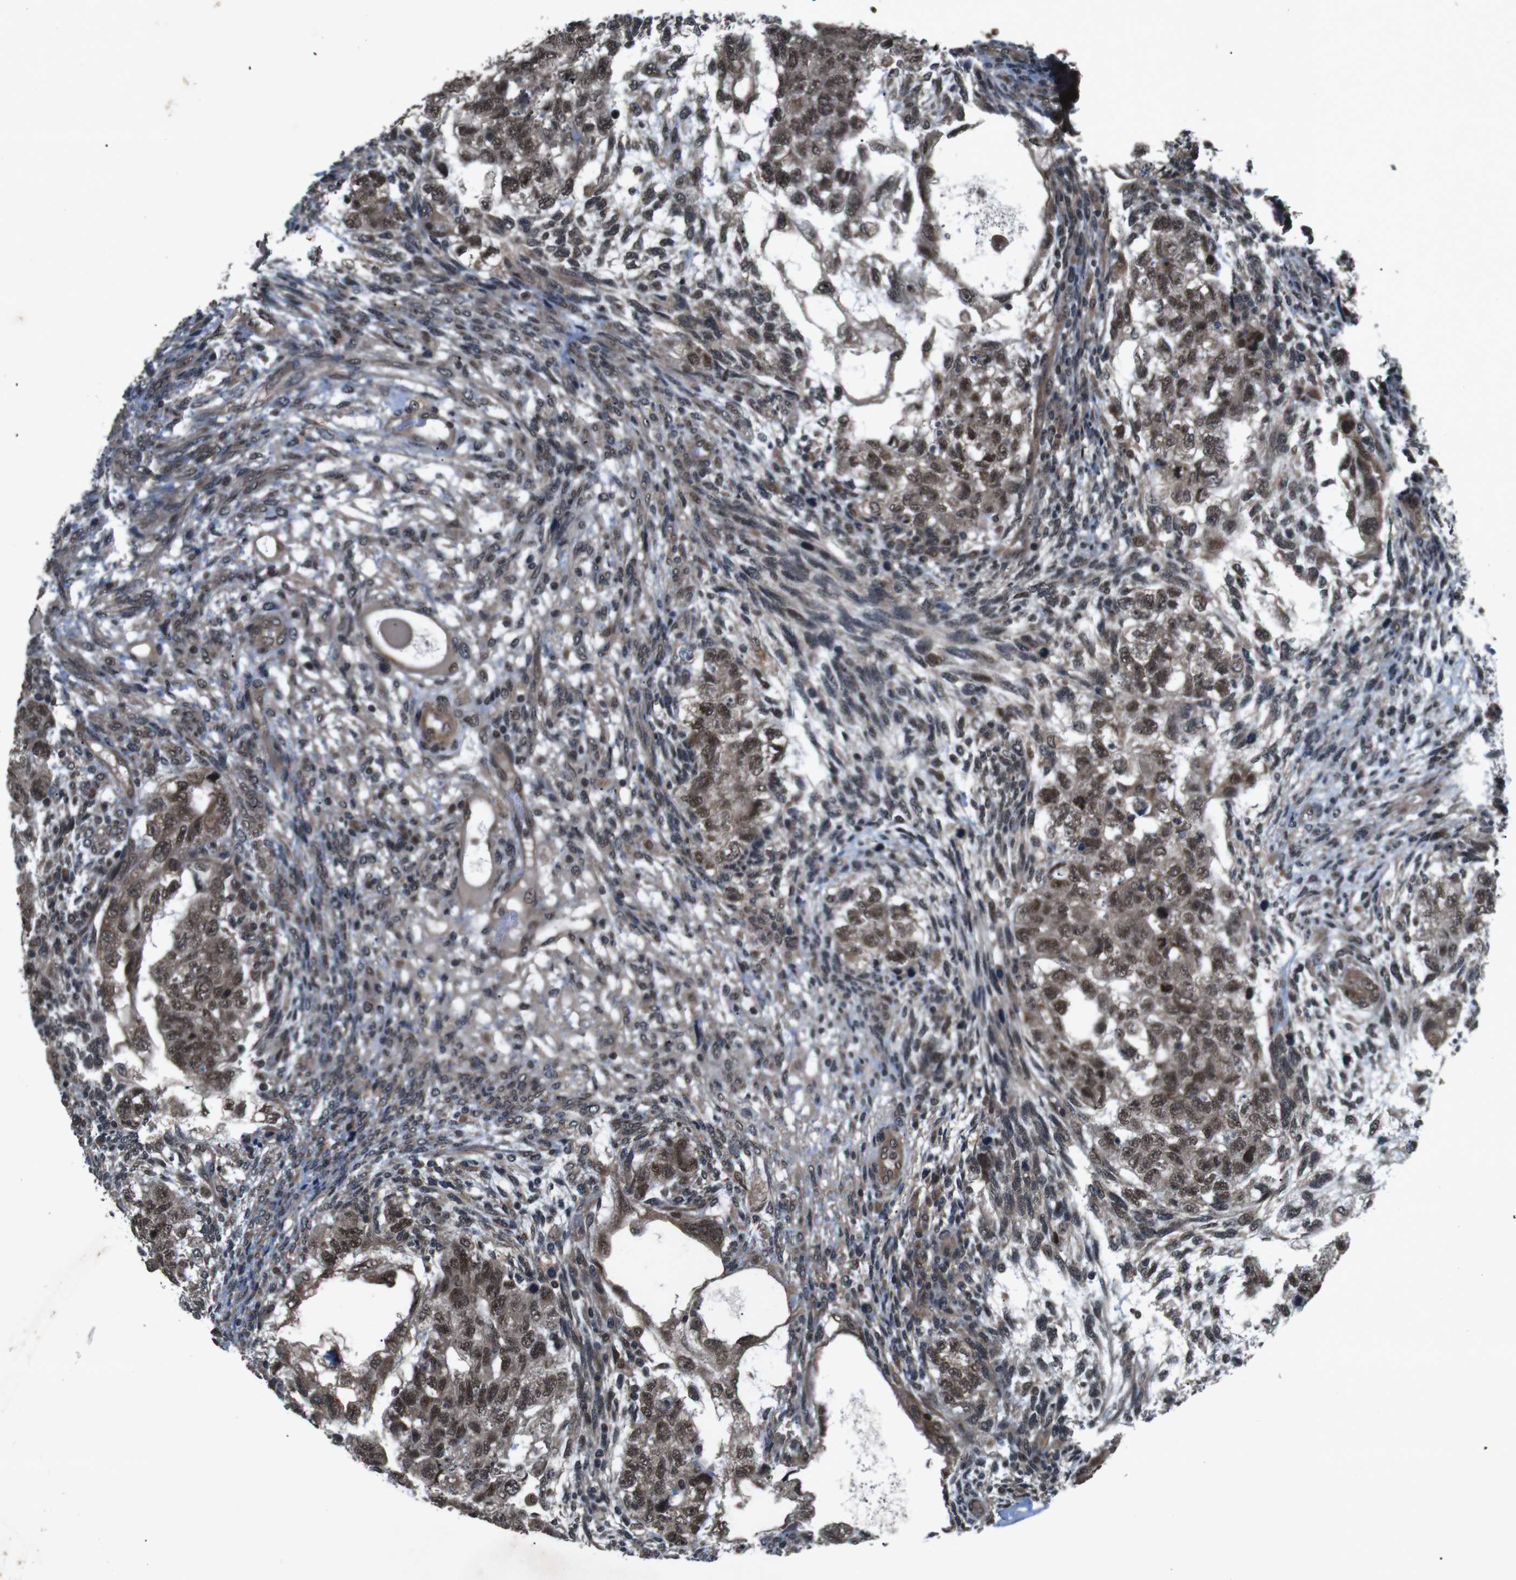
{"staining": {"intensity": "moderate", "quantity": ">75%", "location": "cytoplasmic/membranous,nuclear"}, "tissue": "testis cancer", "cell_type": "Tumor cells", "image_type": "cancer", "snomed": [{"axis": "morphology", "description": "Normal tissue, NOS"}, {"axis": "morphology", "description": "Carcinoma, Embryonal, NOS"}, {"axis": "topography", "description": "Testis"}], "caption": "The micrograph shows a brown stain indicating the presence of a protein in the cytoplasmic/membranous and nuclear of tumor cells in embryonal carcinoma (testis).", "gene": "SOCS1", "patient": {"sex": "male", "age": 36}}